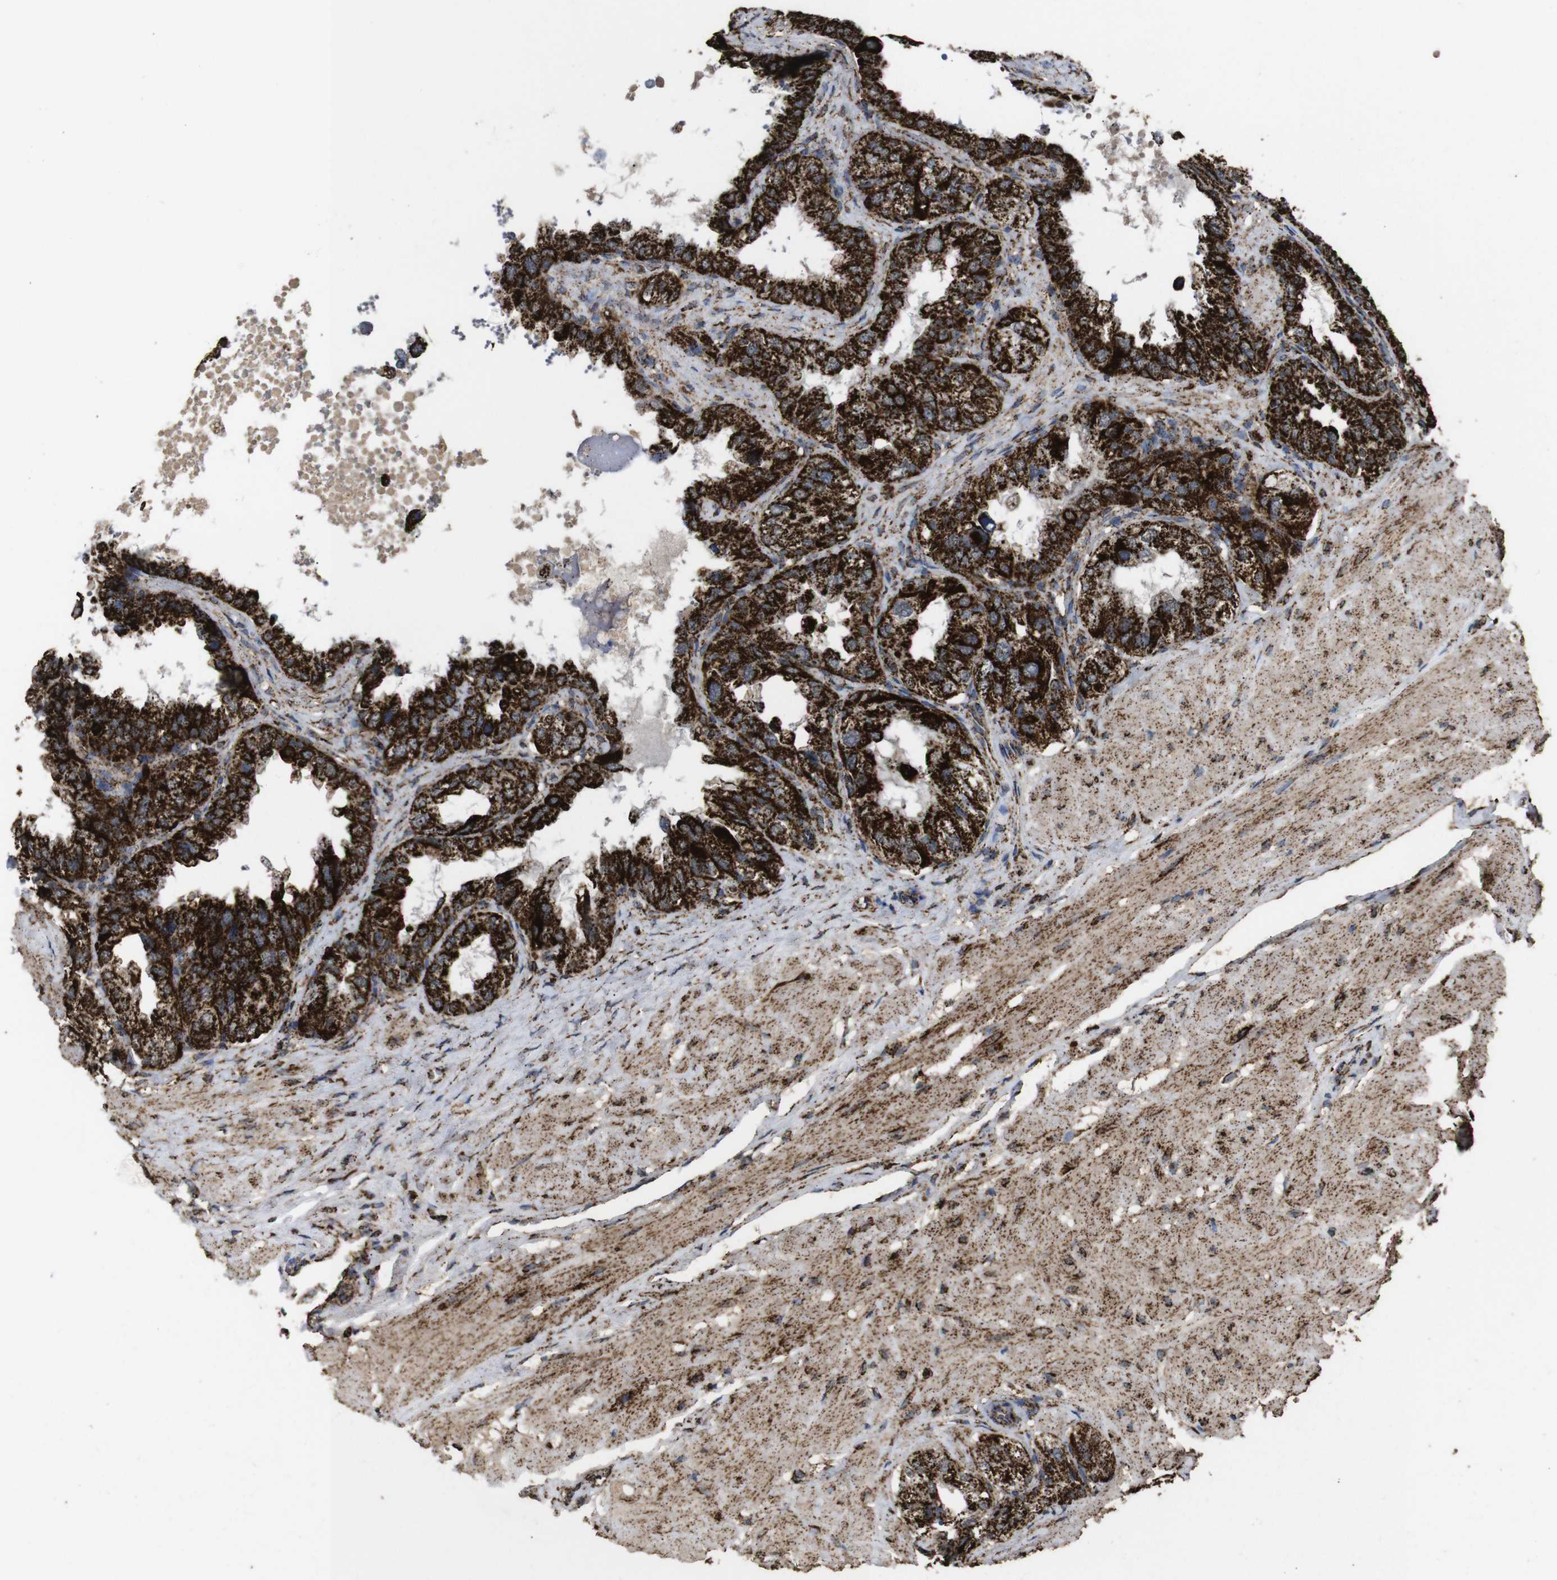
{"staining": {"intensity": "strong", "quantity": ">75%", "location": "cytoplasmic/membranous"}, "tissue": "seminal vesicle", "cell_type": "Glandular cells", "image_type": "normal", "snomed": [{"axis": "morphology", "description": "Normal tissue, NOS"}, {"axis": "topography", "description": "Seminal veicle"}], "caption": "An IHC image of normal tissue is shown. Protein staining in brown shows strong cytoplasmic/membranous positivity in seminal vesicle within glandular cells.", "gene": "ATP5F1A", "patient": {"sex": "male", "age": 68}}